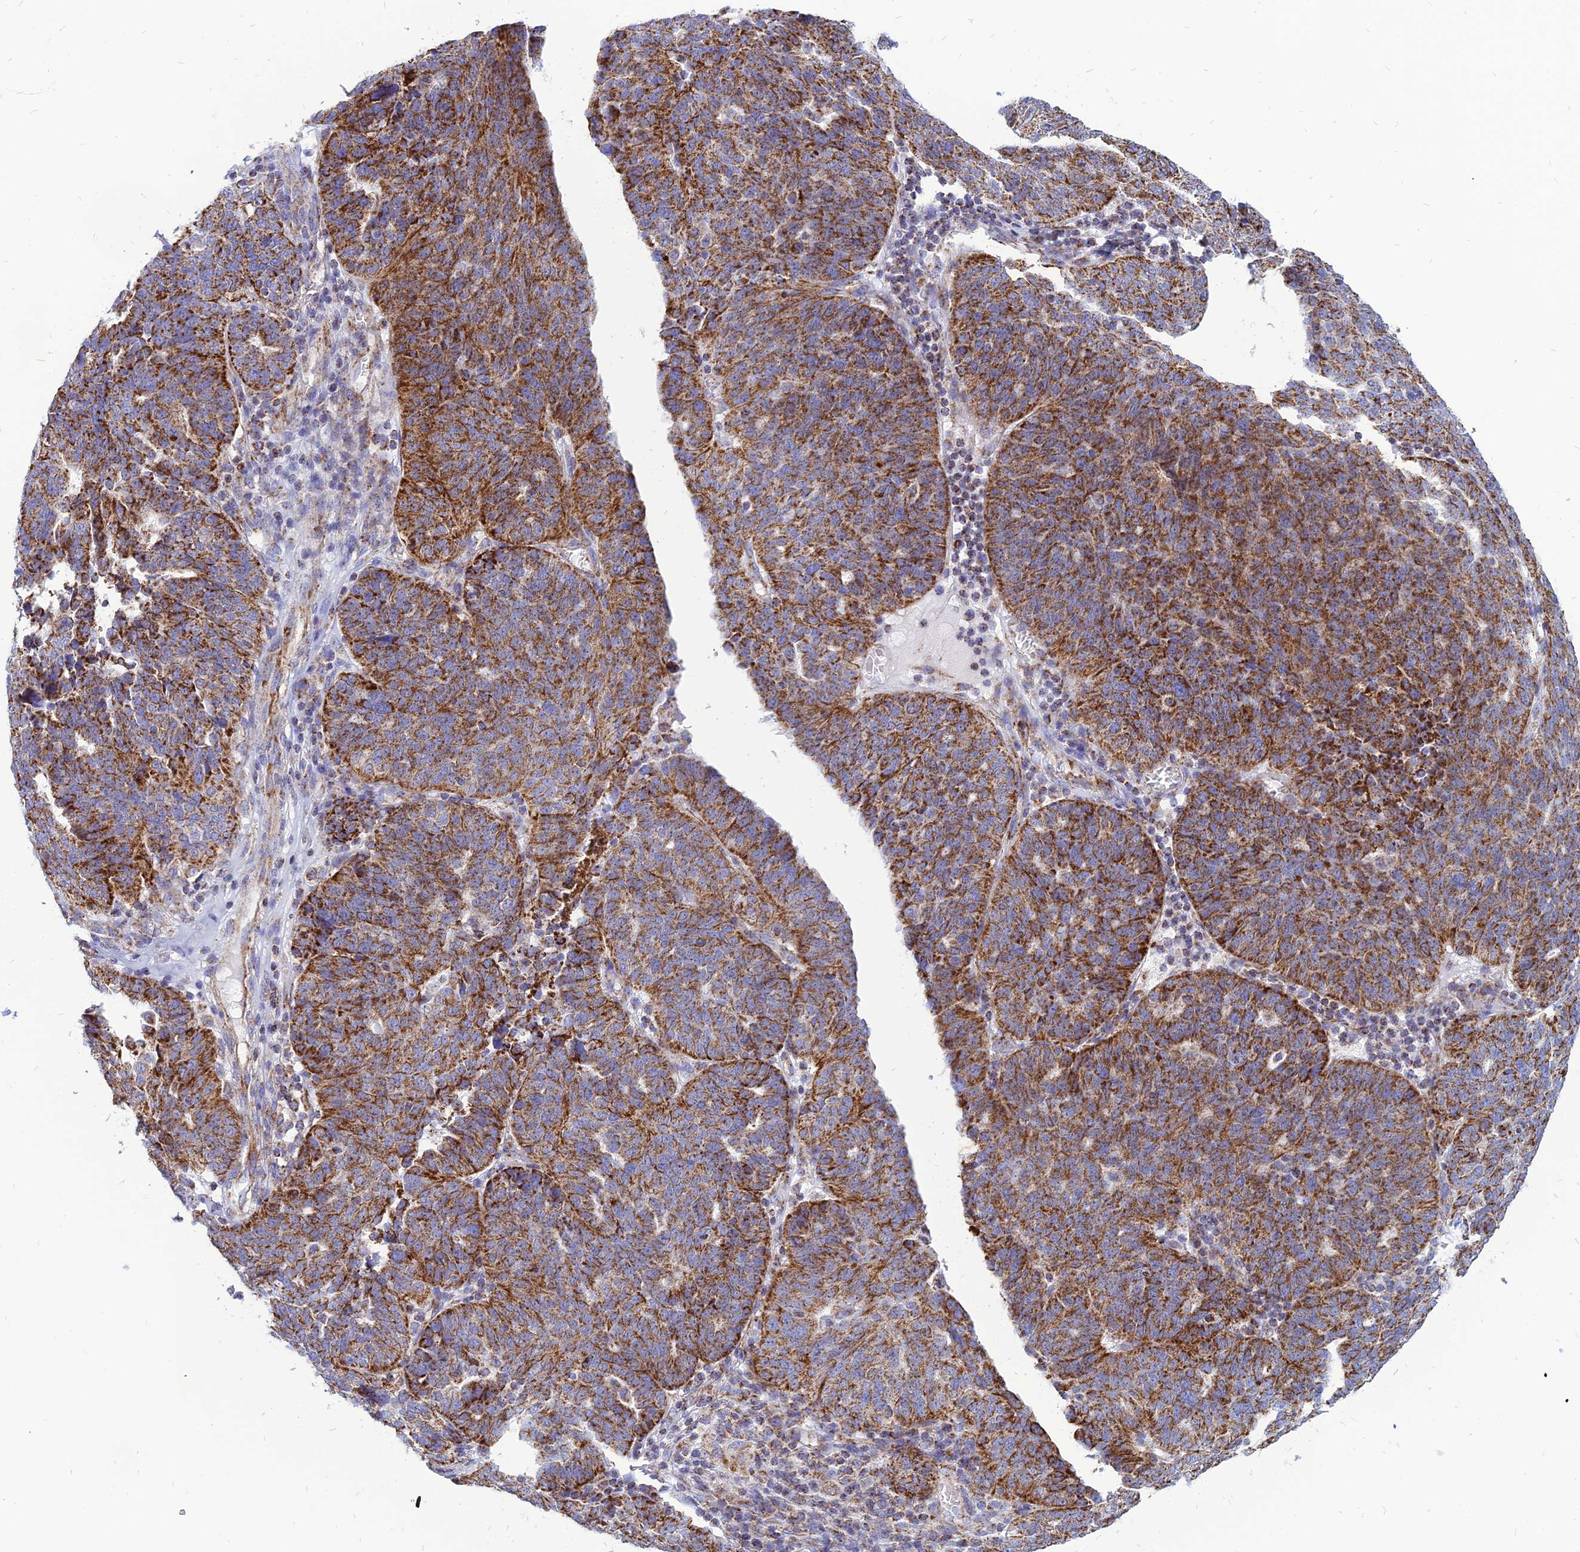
{"staining": {"intensity": "strong", "quantity": ">75%", "location": "cytoplasmic/membranous"}, "tissue": "ovarian cancer", "cell_type": "Tumor cells", "image_type": "cancer", "snomed": [{"axis": "morphology", "description": "Cystadenocarcinoma, serous, NOS"}, {"axis": "topography", "description": "Ovary"}], "caption": "Brown immunohistochemical staining in human ovarian cancer demonstrates strong cytoplasmic/membranous staining in about >75% of tumor cells.", "gene": "PACC1", "patient": {"sex": "female", "age": 59}}